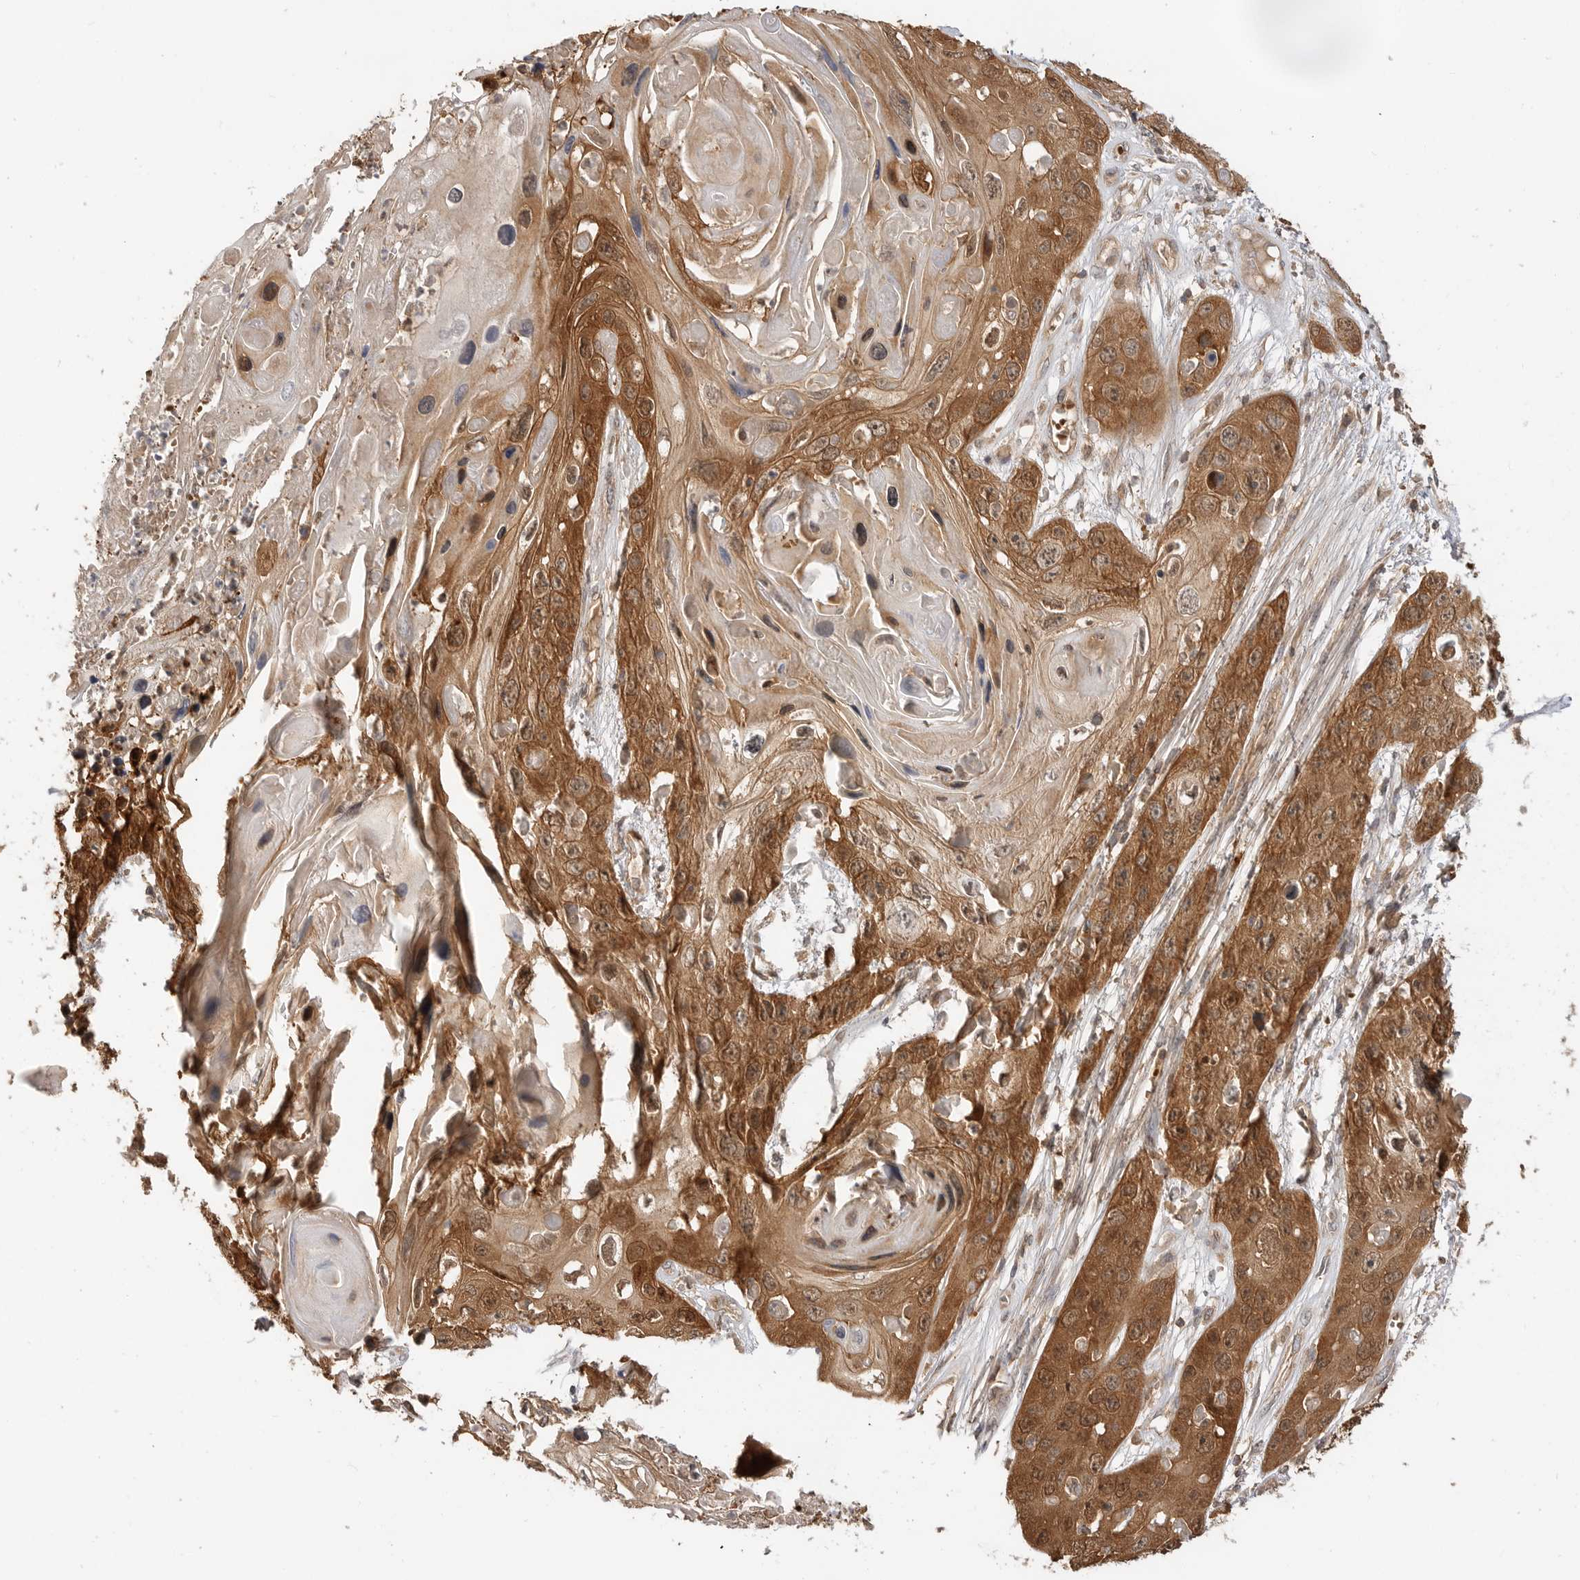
{"staining": {"intensity": "strong", "quantity": ">75%", "location": "cytoplasmic/membranous,nuclear"}, "tissue": "skin cancer", "cell_type": "Tumor cells", "image_type": "cancer", "snomed": [{"axis": "morphology", "description": "Squamous cell carcinoma, NOS"}, {"axis": "topography", "description": "Skin"}], "caption": "Strong cytoplasmic/membranous and nuclear protein positivity is seen in about >75% of tumor cells in skin cancer (squamous cell carcinoma).", "gene": "CLDN12", "patient": {"sex": "male", "age": 55}}